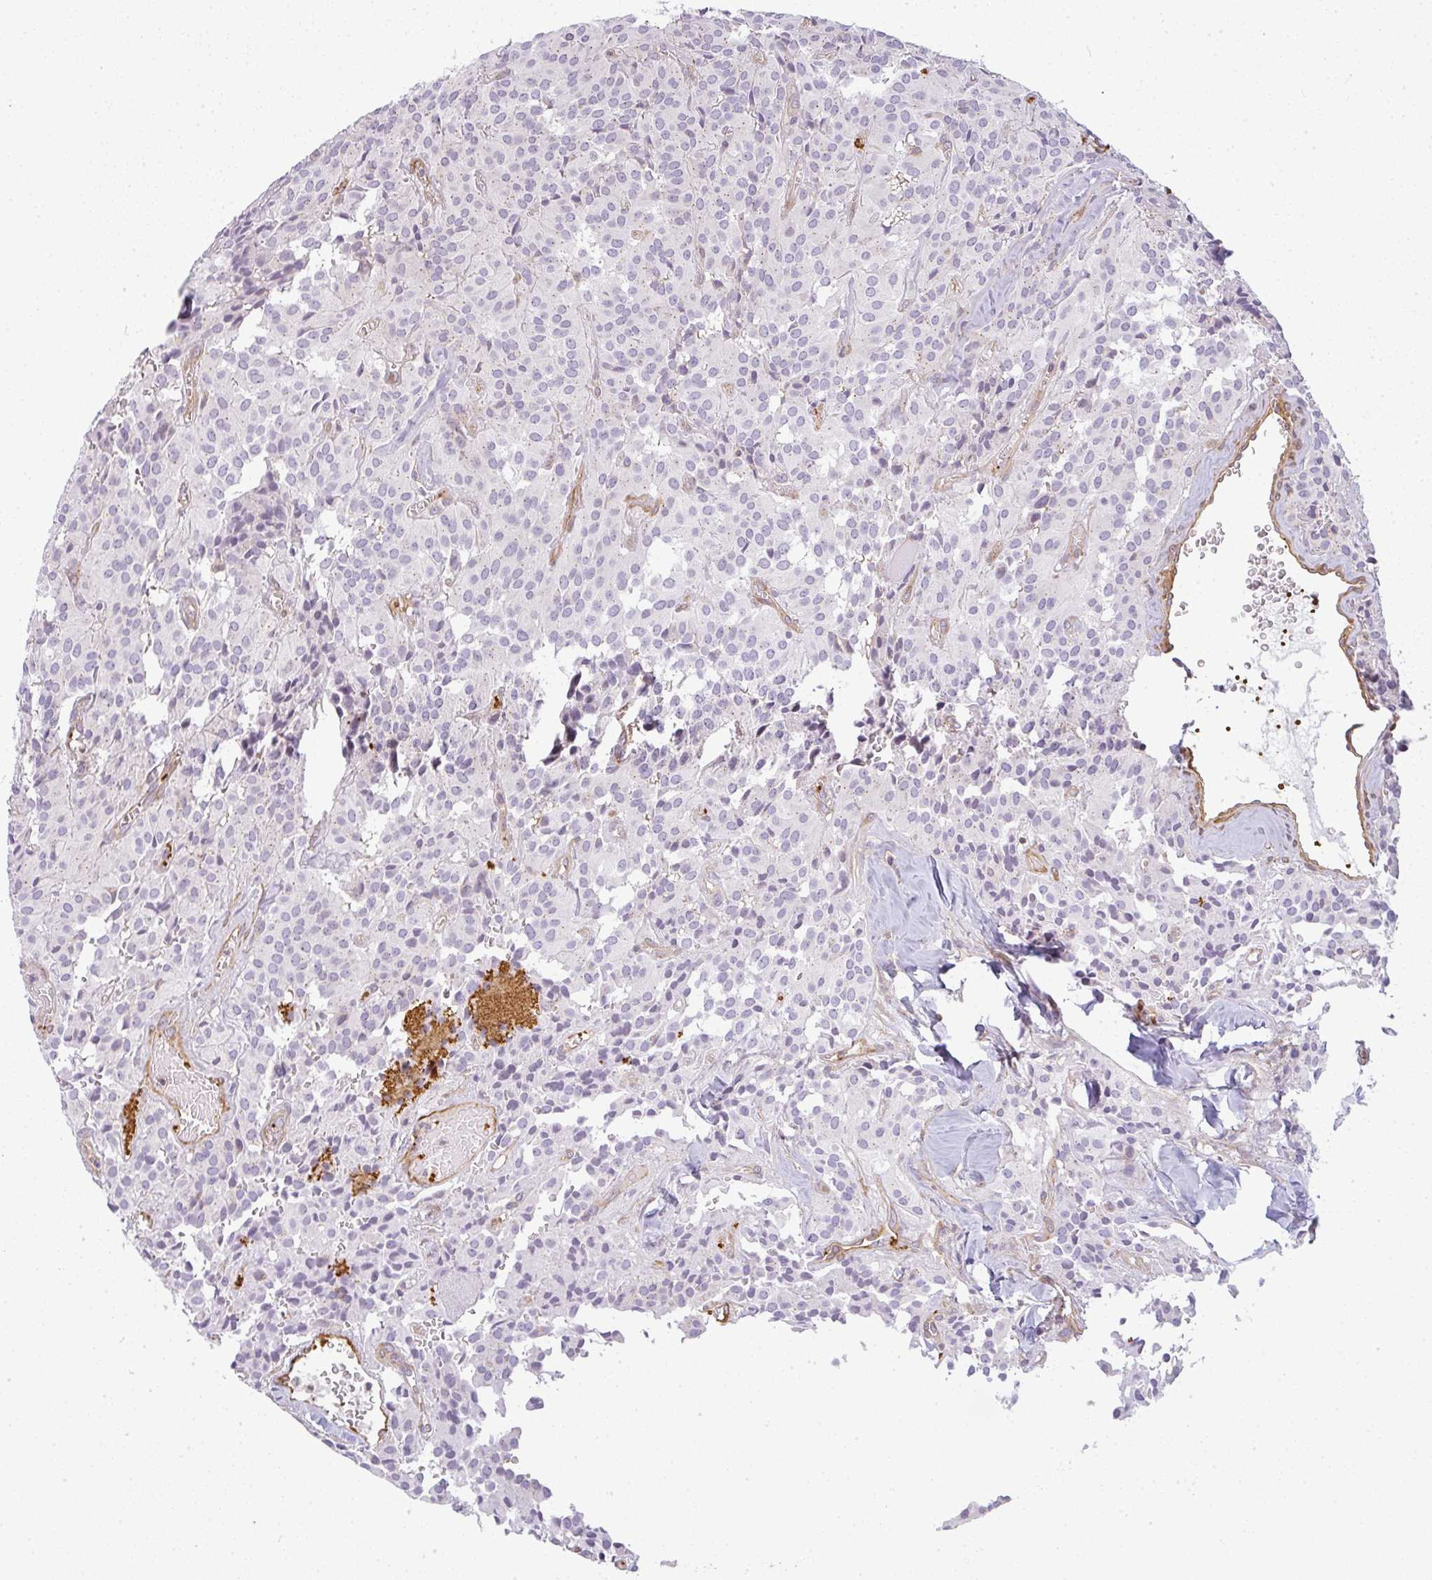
{"staining": {"intensity": "negative", "quantity": "none", "location": "none"}, "tissue": "glioma", "cell_type": "Tumor cells", "image_type": "cancer", "snomed": [{"axis": "morphology", "description": "Glioma, malignant, Low grade"}, {"axis": "topography", "description": "Brain"}], "caption": "High power microscopy histopathology image of an immunohistochemistry micrograph of glioma, revealing no significant staining in tumor cells.", "gene": "SULF1", "patient": {"sex": "male", "age": 42}}